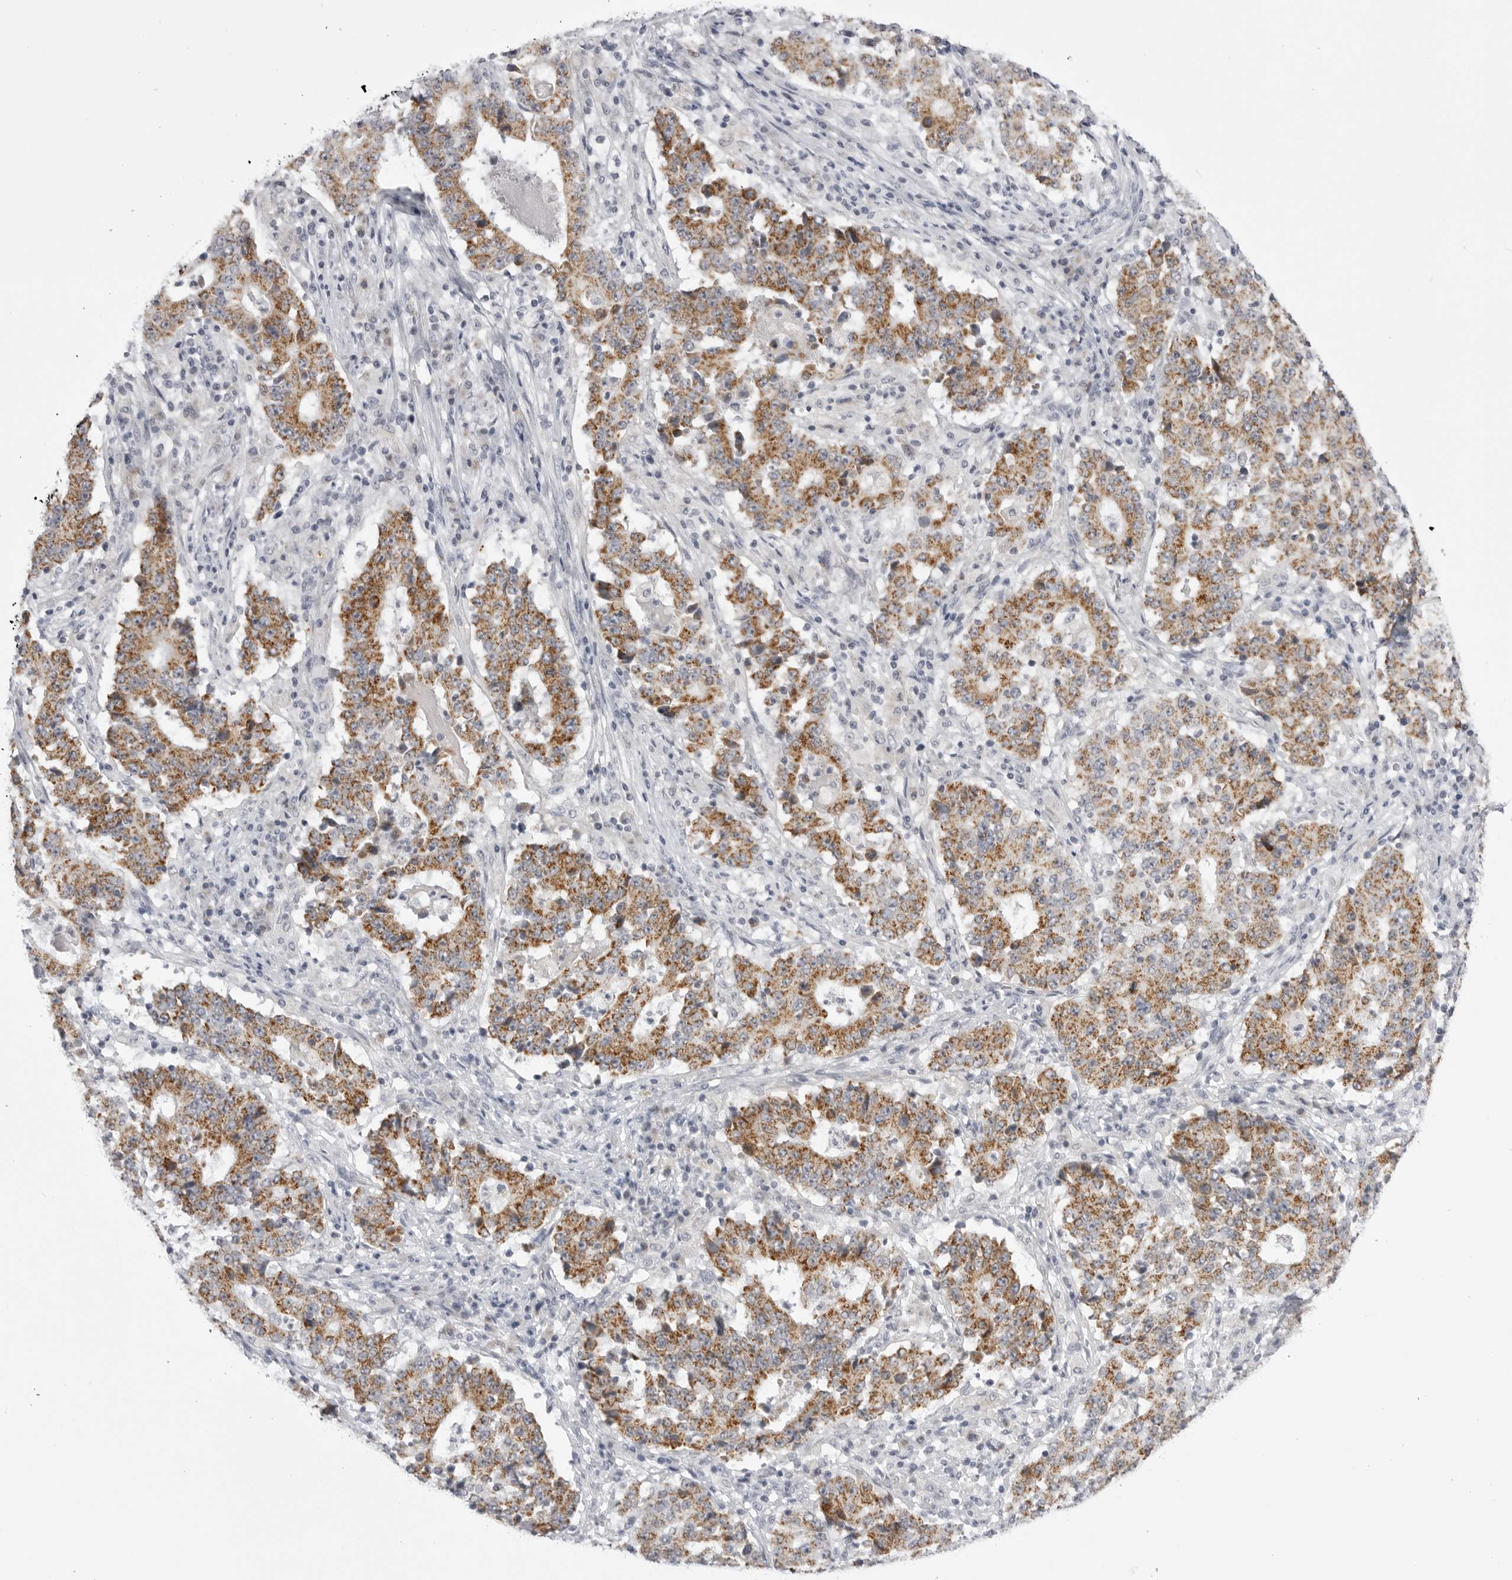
{"staining": {"intensity": "moderate", "quantity": ">75%", "location": "cytoplasmic/membranous"}, "tissue": "stomach cancer", "cell_type": "Tumor cells", "image_type": "cancer", "snomed": [{"axis": "morphology", "description": "Adenocarcinoma, NOS"}, {"axis": "topography", "description": "Stomach"}], "caption": "Adenocarcinoma (stomach) stained with immunohistochemistry shows moderate cytoplasmic/membranous expression in about >75% of tumor cells.", "gene": "TUFM", "patient": {"sex": "male", "age": 59}}